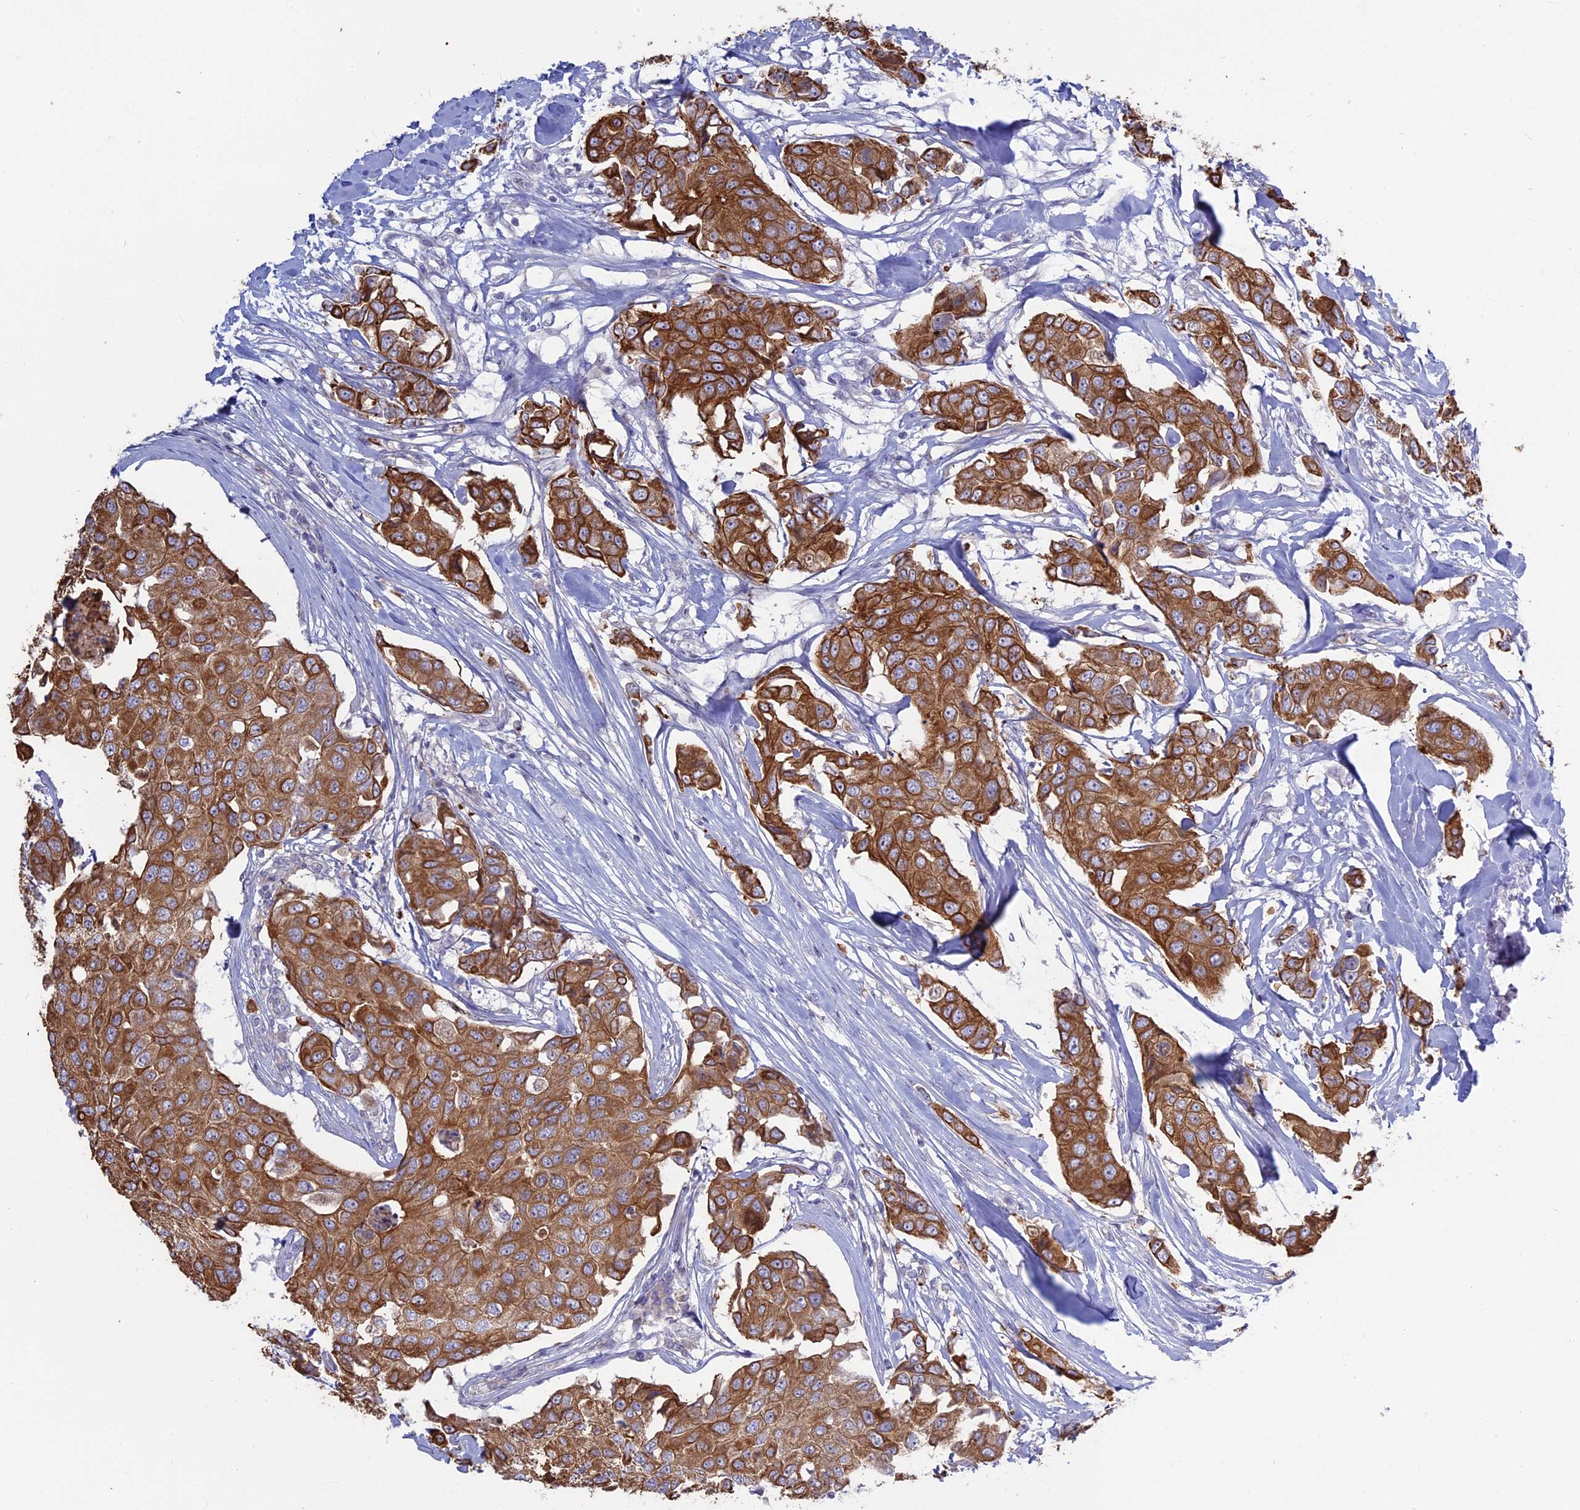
{"staining": {"intensity": "strong", "quantity": ">75%", "location": "cytoplasmic/membranous"}, "tissue": "breast cancer", "cell_type": "Tumor cells", "image_type": "cancer", "snomed": [{"axis": "morphology", "description": "Duct carcinoma"}, {"axis": "topography", "description": "Breast"}], "caption": "Tumor cells exhibit high levels of strong cytoplasmic/membranous positivity in about >75% of cells in human infiltrating ductal carcinoma (breast).", "gene": "MYO5B", "patient": {"sex": "female", "age": 80}}